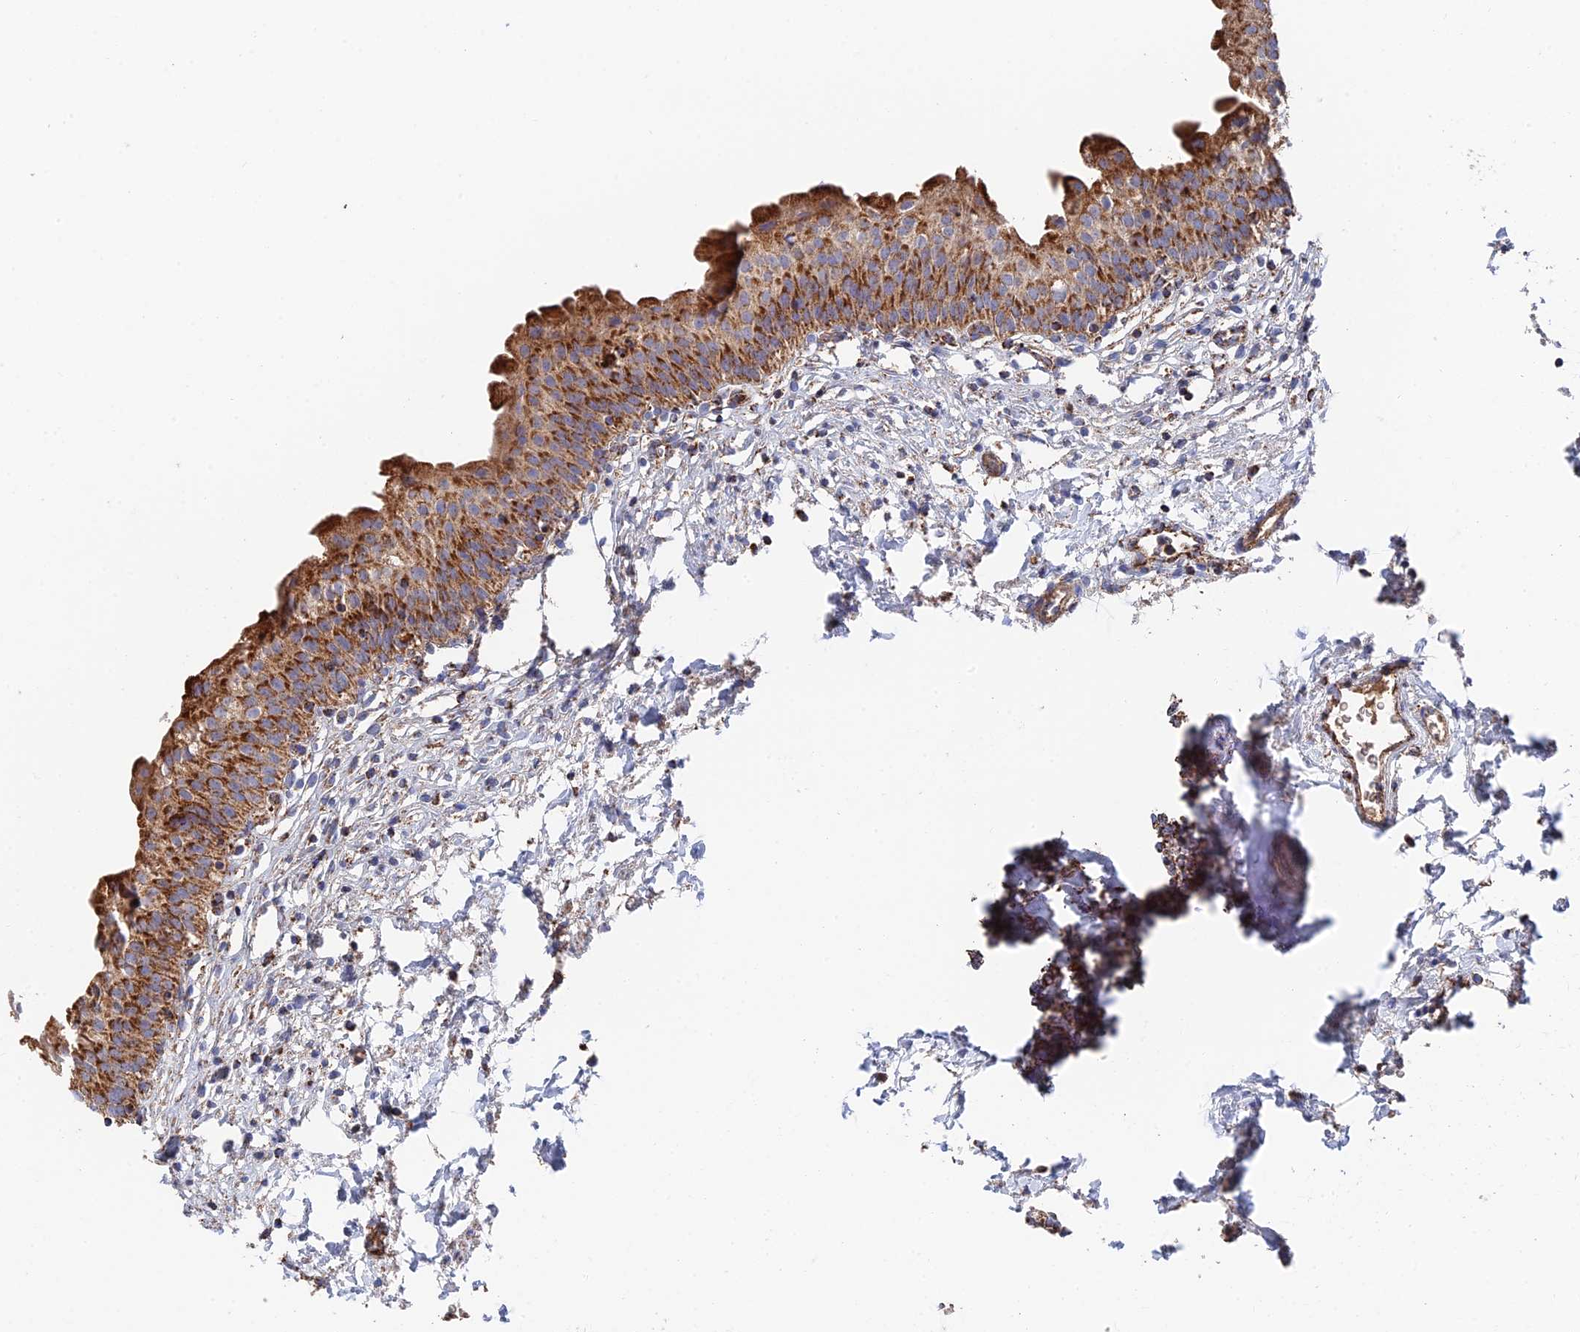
{"staining": {"intensity": "strong", "quantity": ">75%", "location": "cytoplasmic/membranous"}, "tissue": "urinary bladder", "cell_type": "Urothelial cells", "image_type": "normal", "snomed": [{"axis": "morphology", "description": "Normal tissue, NOS"}, {"axis": "topography", "description": "Urinary bladder"}], "caption": "A high amount of strong cytoplasmic/membranous staining is seen in about >75% of urothelial cells in benign urinary bladder.", "gene": "HAUS8", "patient": {"sex": "male", "age": 55}}